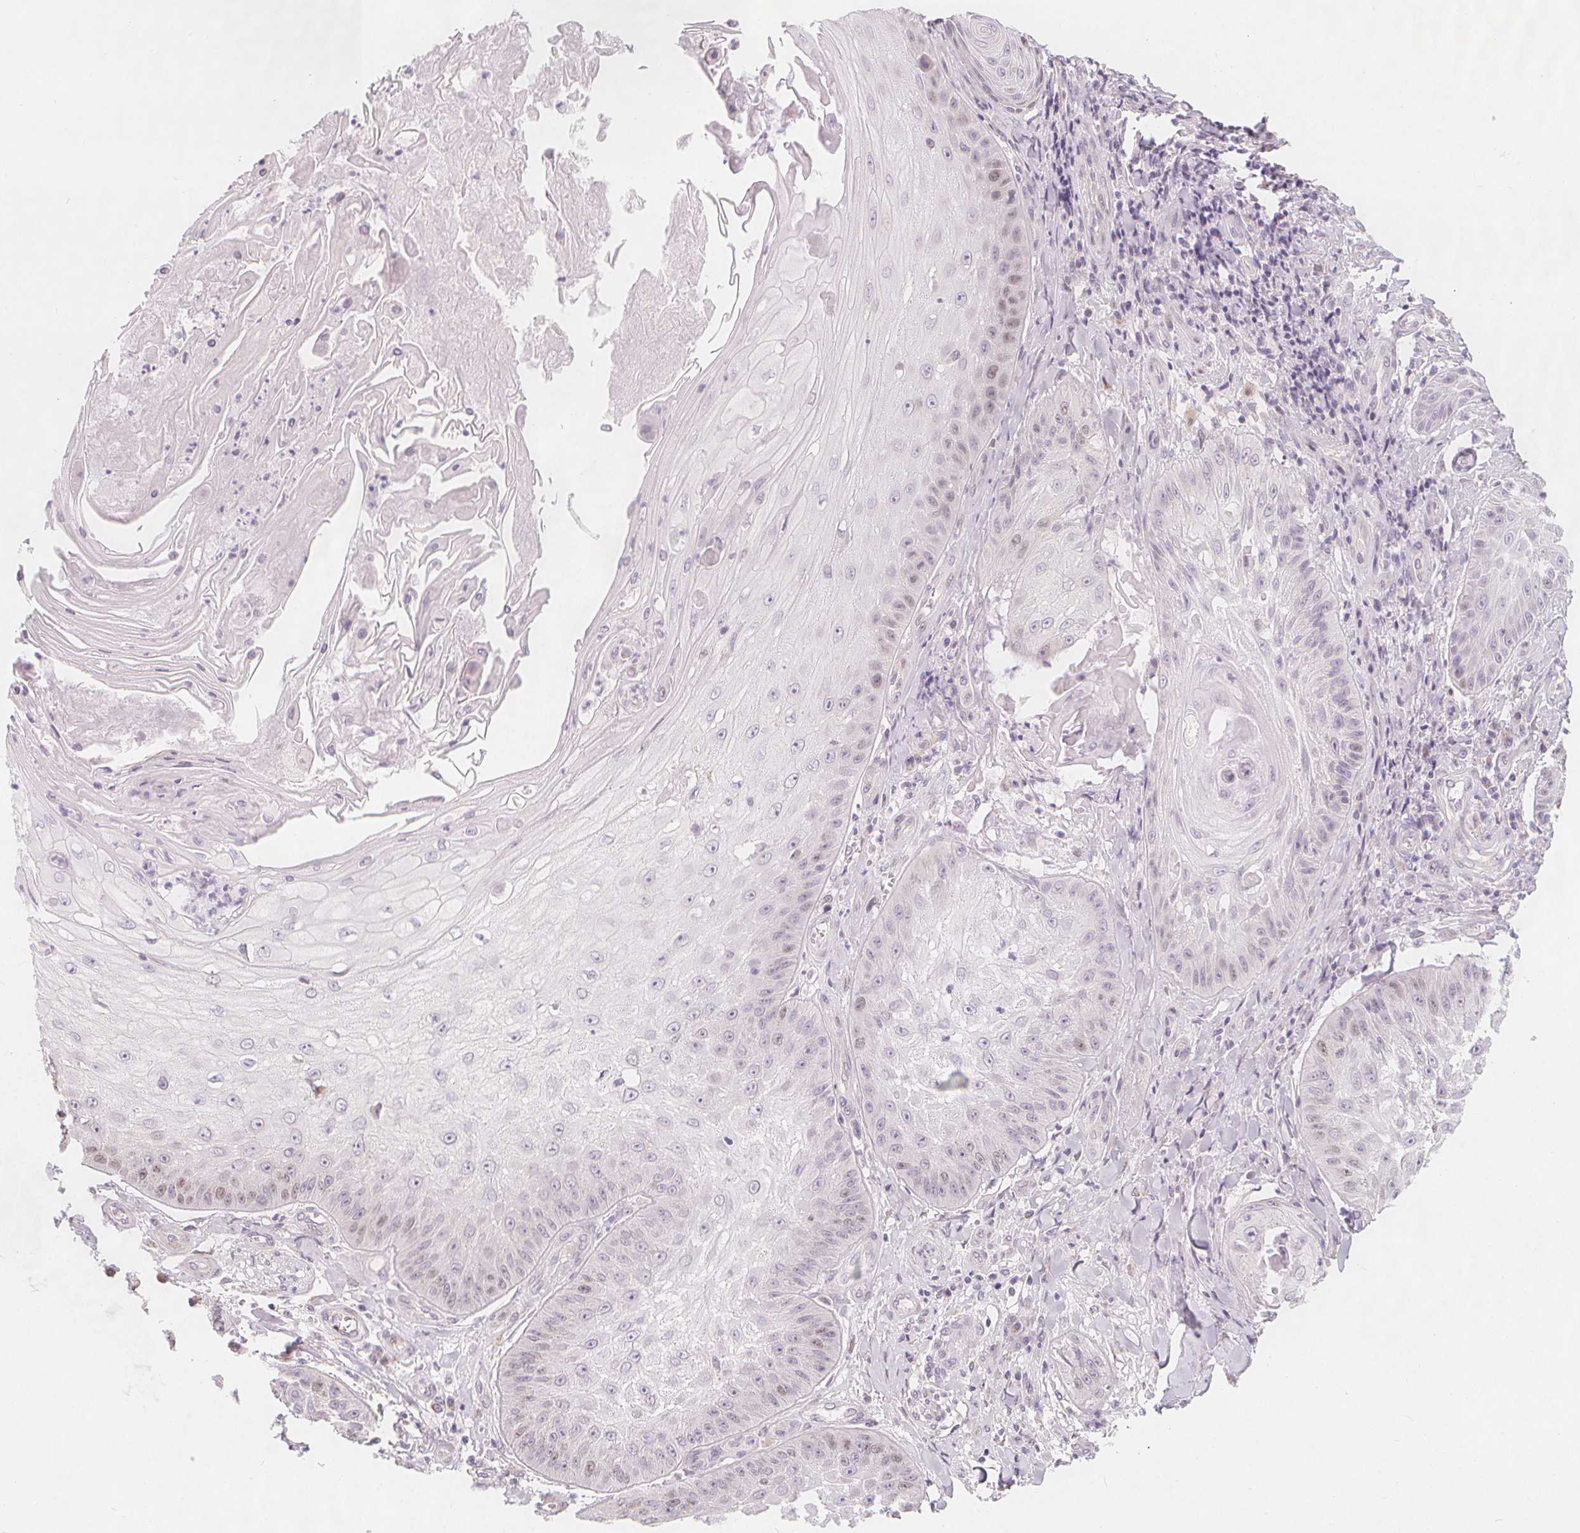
{"staining": {"intensity": "weak", "quantity": "25%-75%", "location": "nuclear"}, "tissue": "skin cancer", "cell_type": "Tumor cells", "image_type": "cancer", "snomed": [{"axis": "morphology", "description": "Squamous cell carcinoma, NOS"}, {"axis": "topography", "description": "Skin"}], "caption": "Skin squamous cell carcinoma stained with a protein marker shows weak staining in tumor cells.", "gene": "TIPIN", "patient": {"sex": "male", "age": 70}}